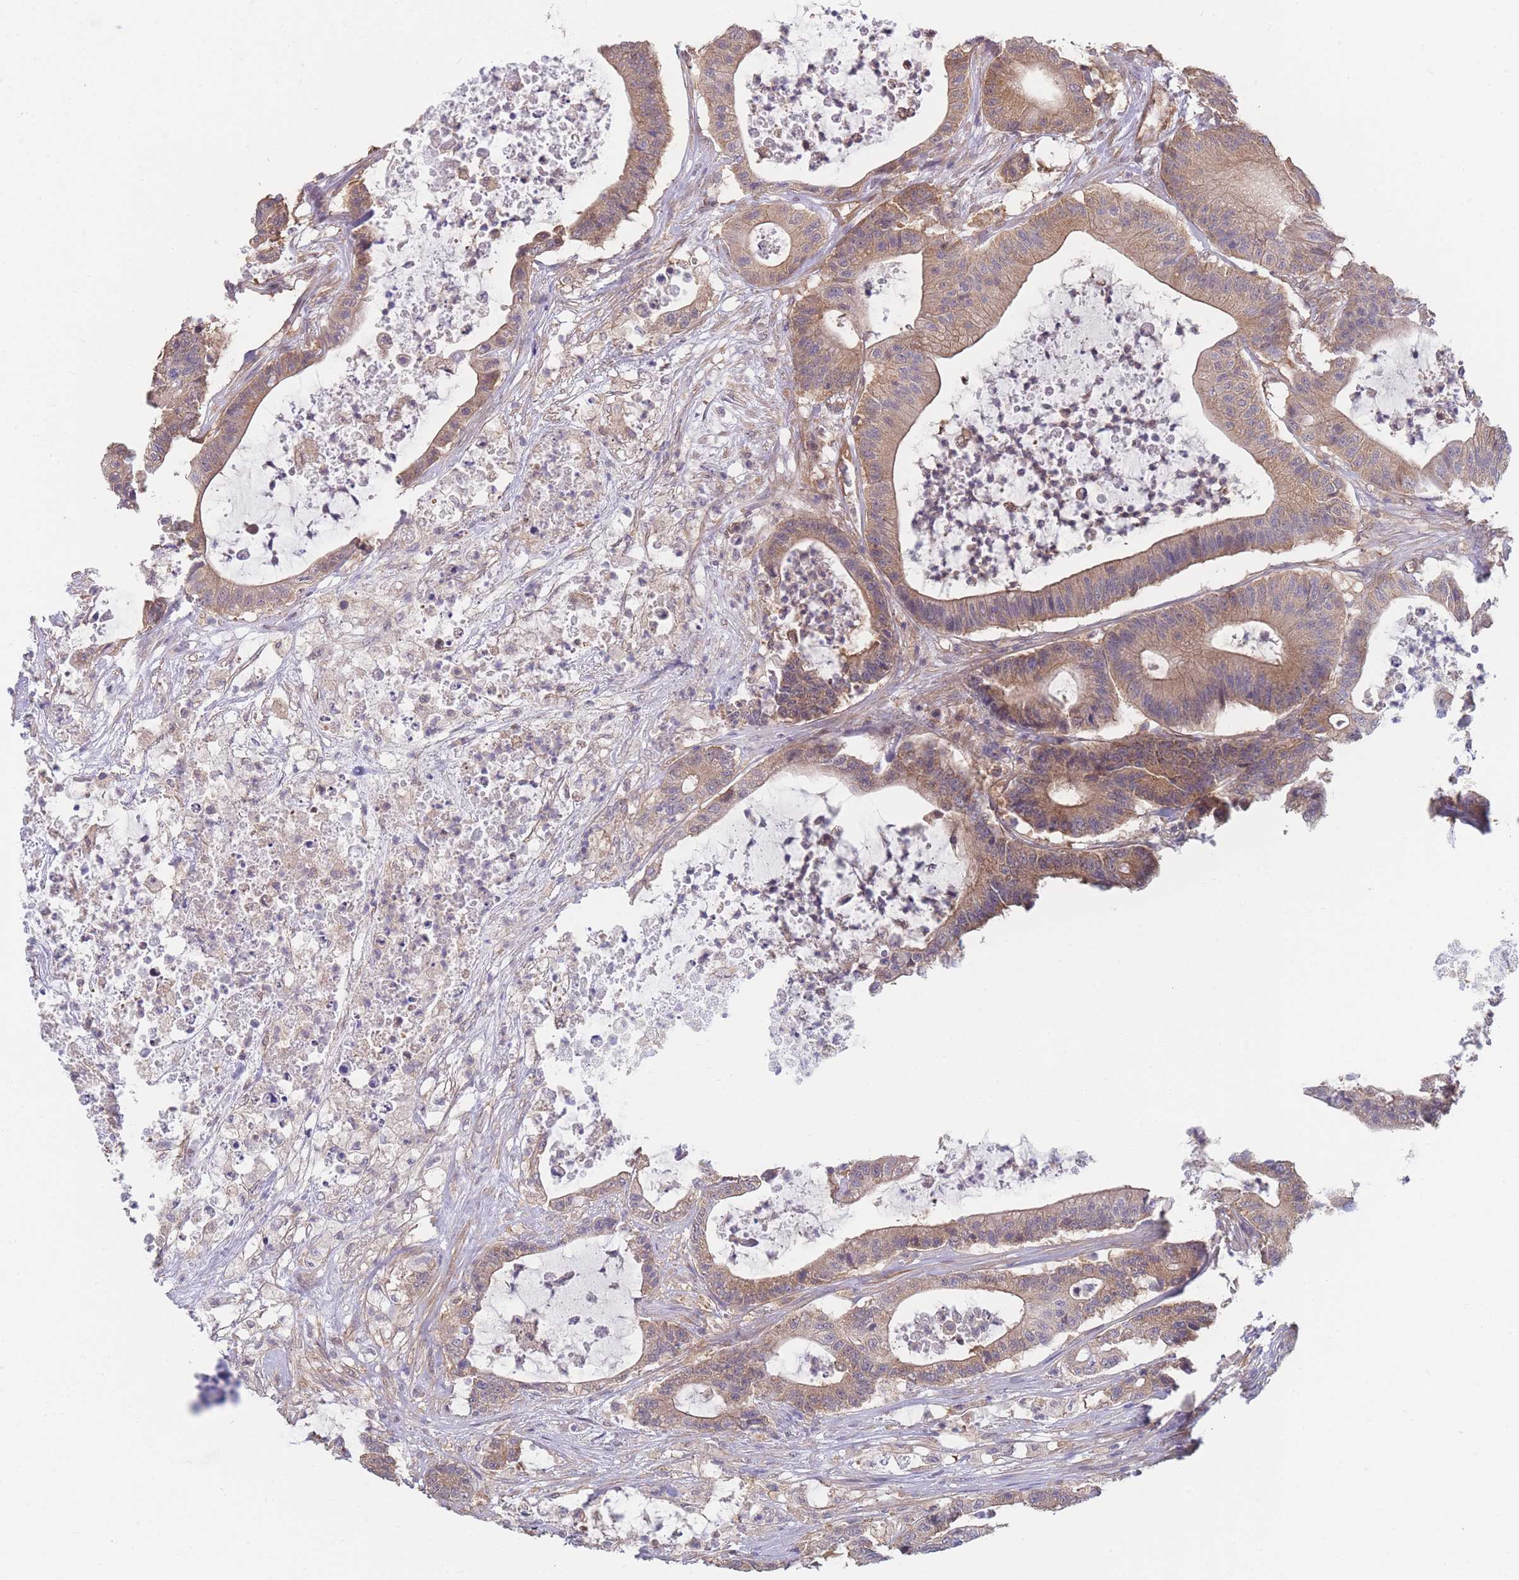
{"staining": {"intensity": "moderate", "quantity": ">75%", "location": "cytoplasmic/membranous"}, "tissue": "colorectal cancer", "cell_type": "Tumor cells", "image_type": "cancer", "snomed": [{"axis": "morphology", "description": "Adenocarcinoma, NOS"}, {"axis": "topography", "description": "Colon"}], "caption": "Protein staining exhibits moderate cytoplasmic/membranous positivity in about >75% of tumor cells in colorectal cancer (adenocarcinoma).", "gene": "MRPS18B", "patient": {"sex": "female", "age": 84}}